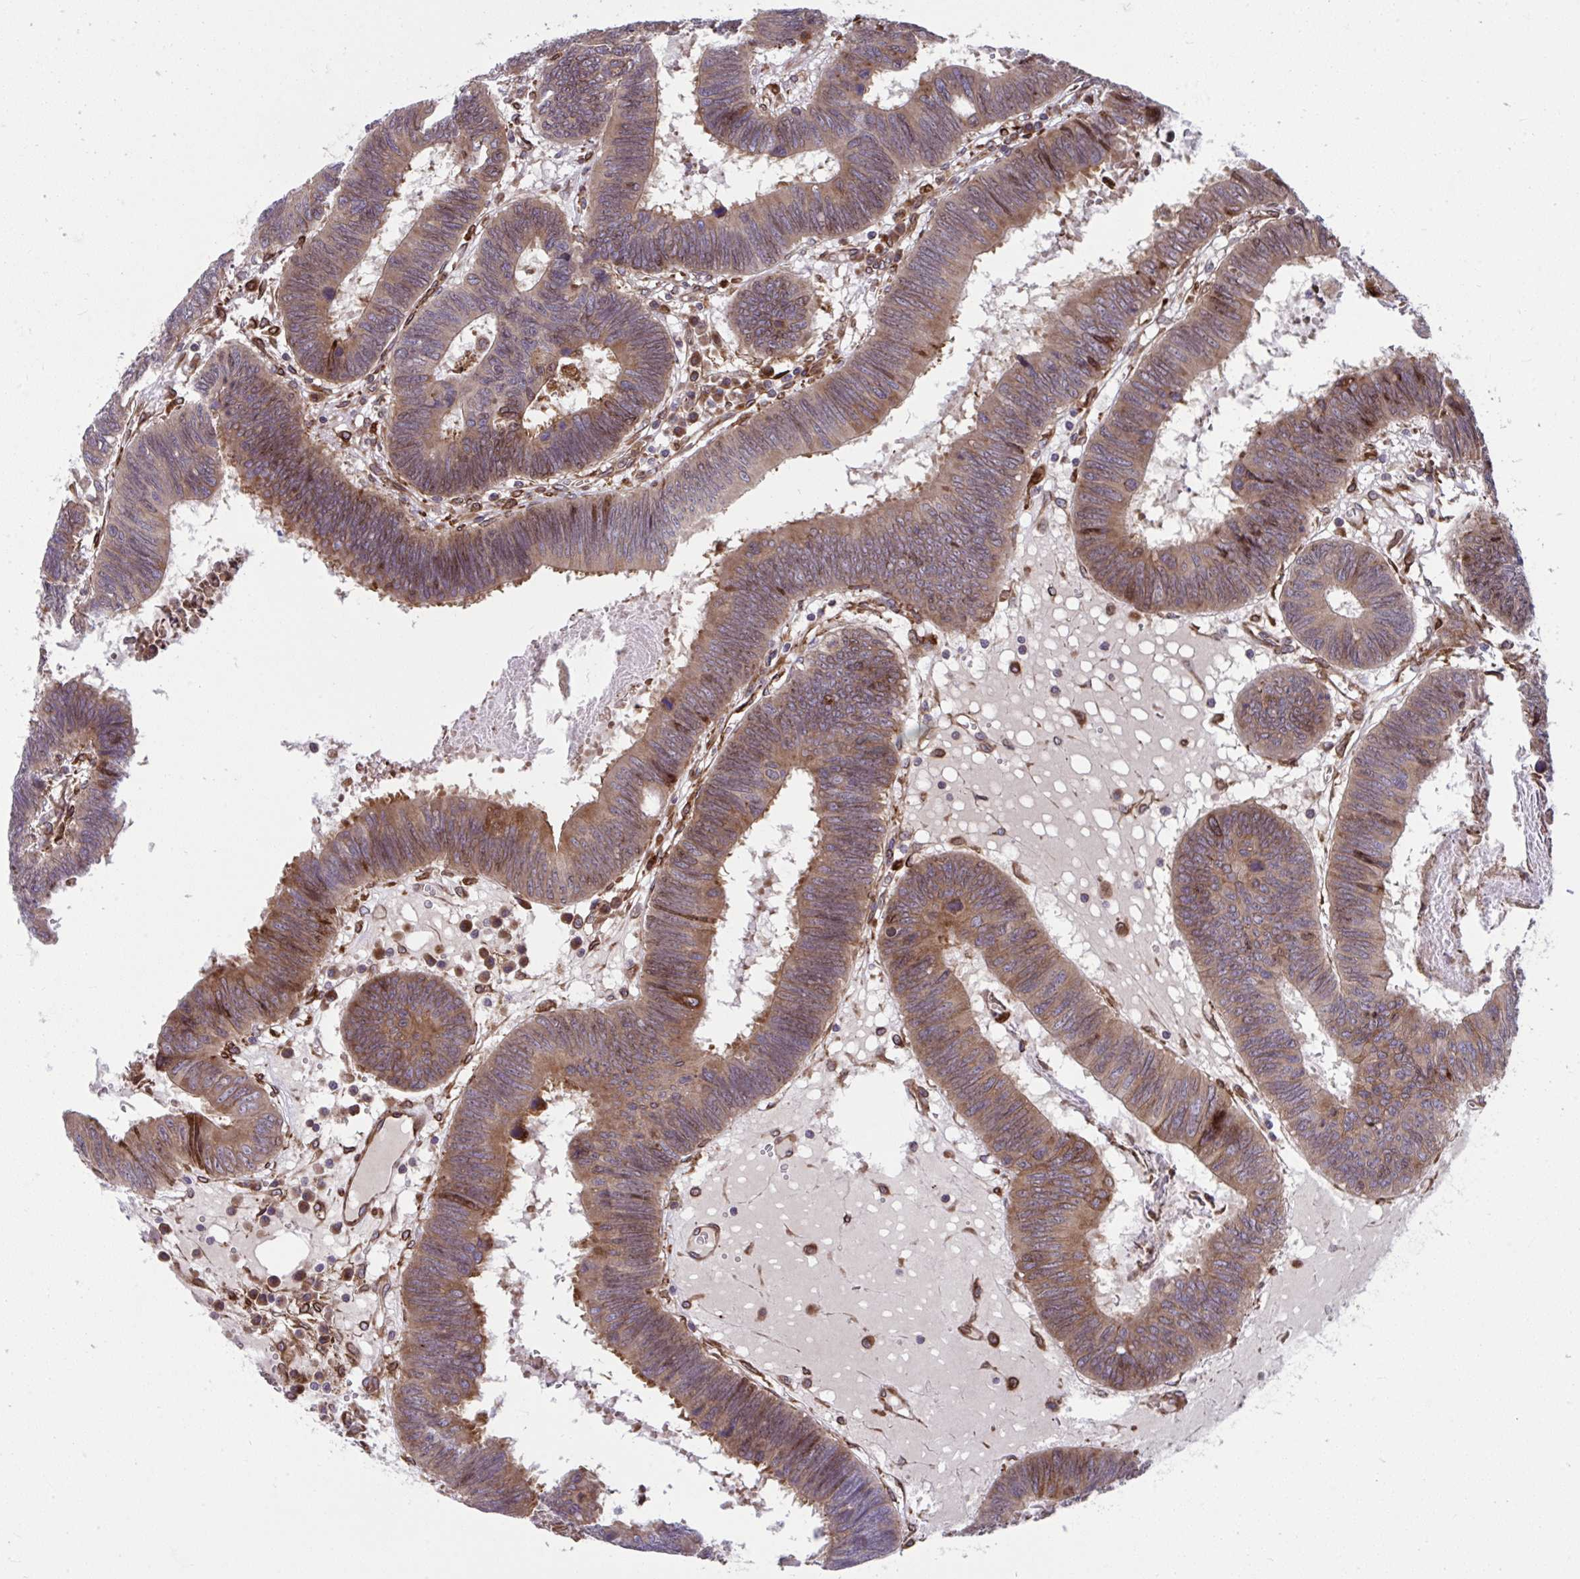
{"staining": {"intensity": "moderate", "quantity": "25%-75%", "location": "cytoplasmic/membranous"}, "tissue": "colorectal cancer", "cell_type": "Tumor cells", "image_type": "cancer", "snomed": [{"axis": "morphology", "description": "Adenocarcinoma, NOS"}, {"axis": "topography", "description": "Colon"}], "caption": "Protein staining shows moderate cytoplasmic/membranous expression in about 25%-75% of tumor cells in colorectal cancer.", "gene": "STIM2", "patient": {"sex": "male", "age": 62}}